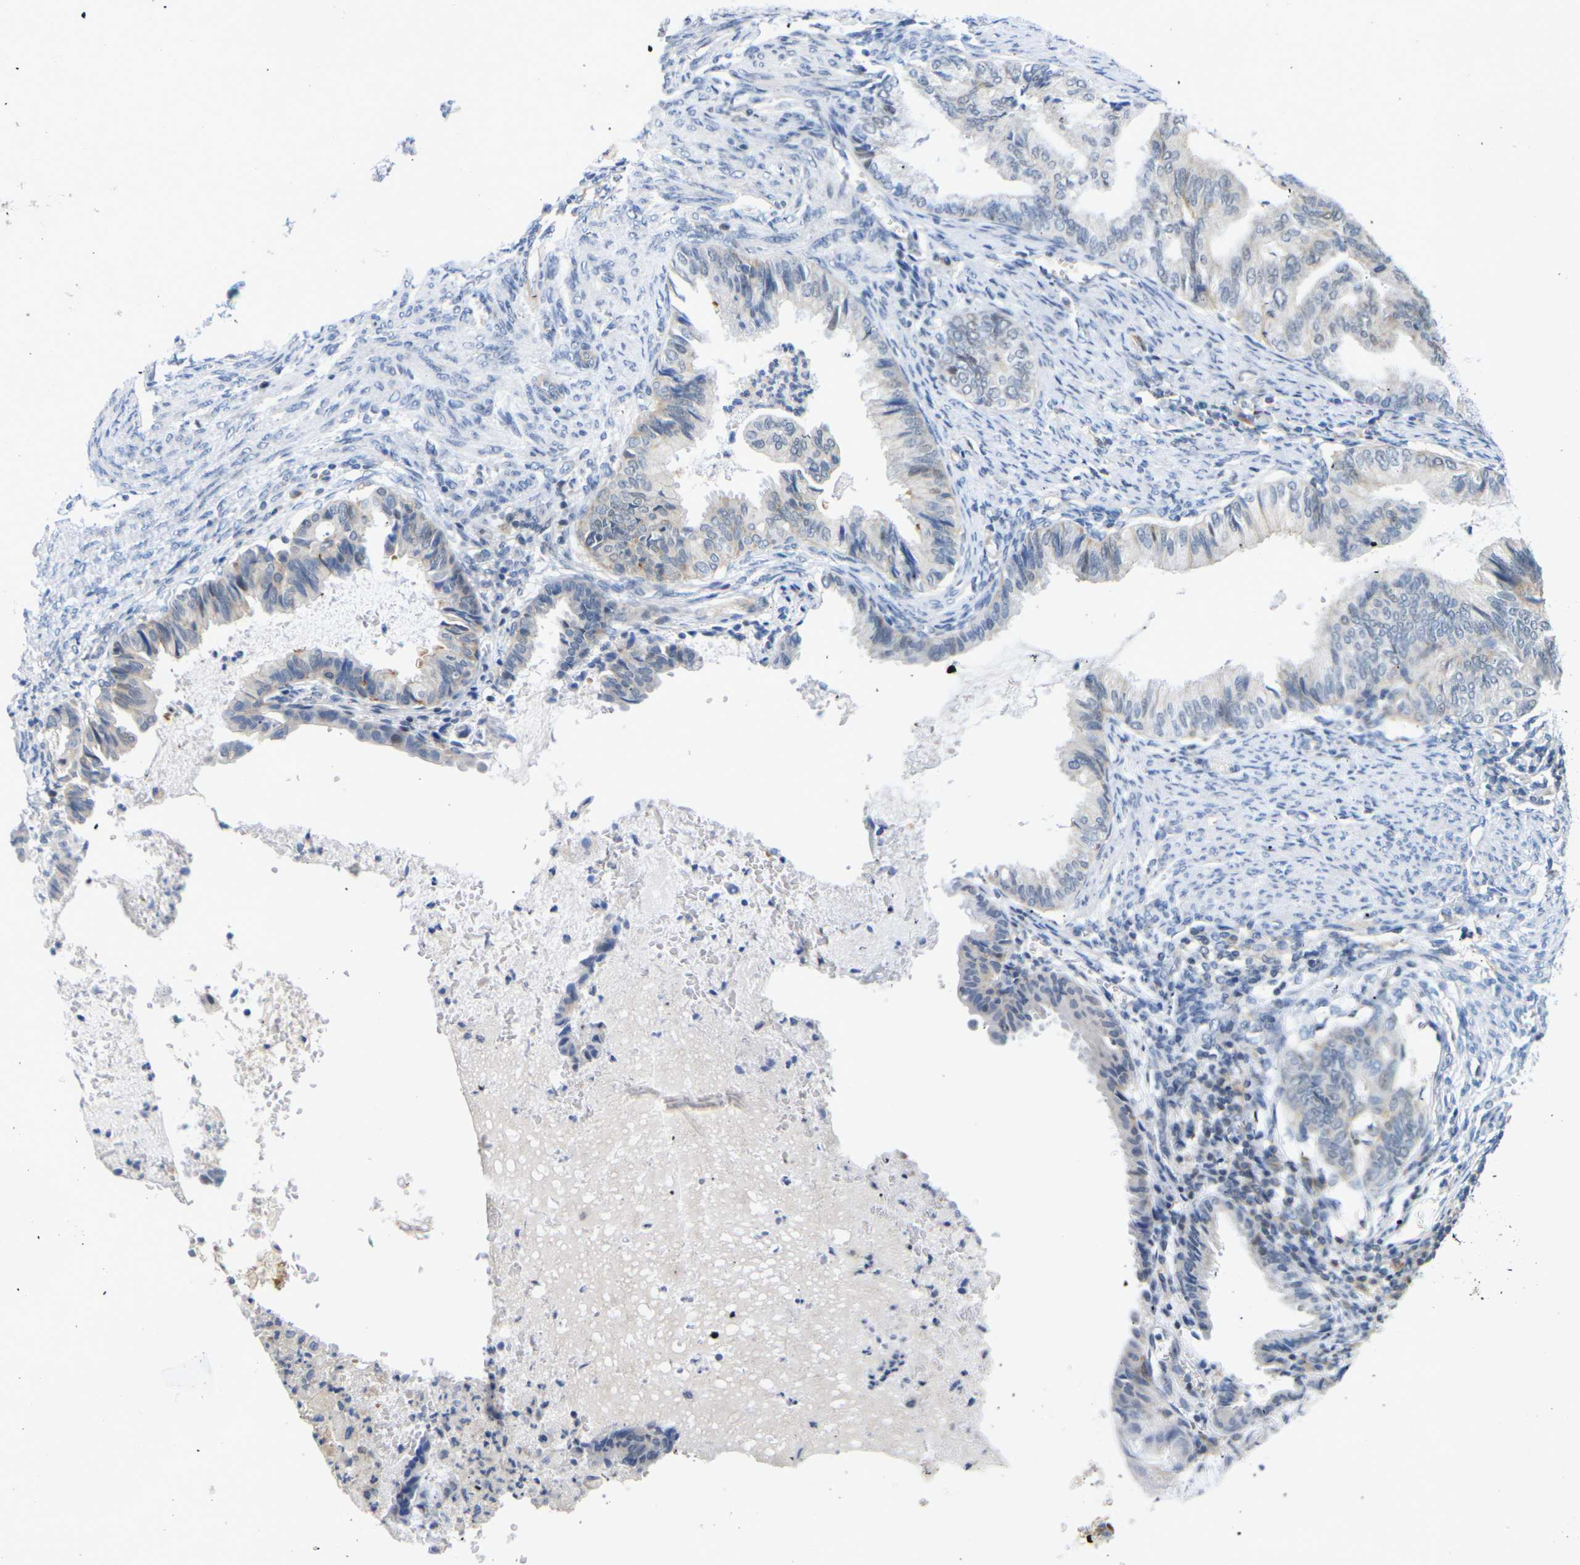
{"staining": {"intensity": "negative", "quantity": "none", "location": "none"}, "tissue": "endometrial cancer", "cell_type": "Tumor cells", "image_type": "cancer", "snomed": [{"axis": "morphology", "description": "Adenocarcinoma, NOS"}, {"axis": "topography", "description": "Endometrium"}], "caption": "This histopathology image is of endometrial cancer (adenocarcinoma) stained with IHC to label a protein in brown with the nuclei are counter-stained blue. There is no expression in tumor cells.", "gene": "OTOF", "patient": {"sex": "female", "age": 86}}